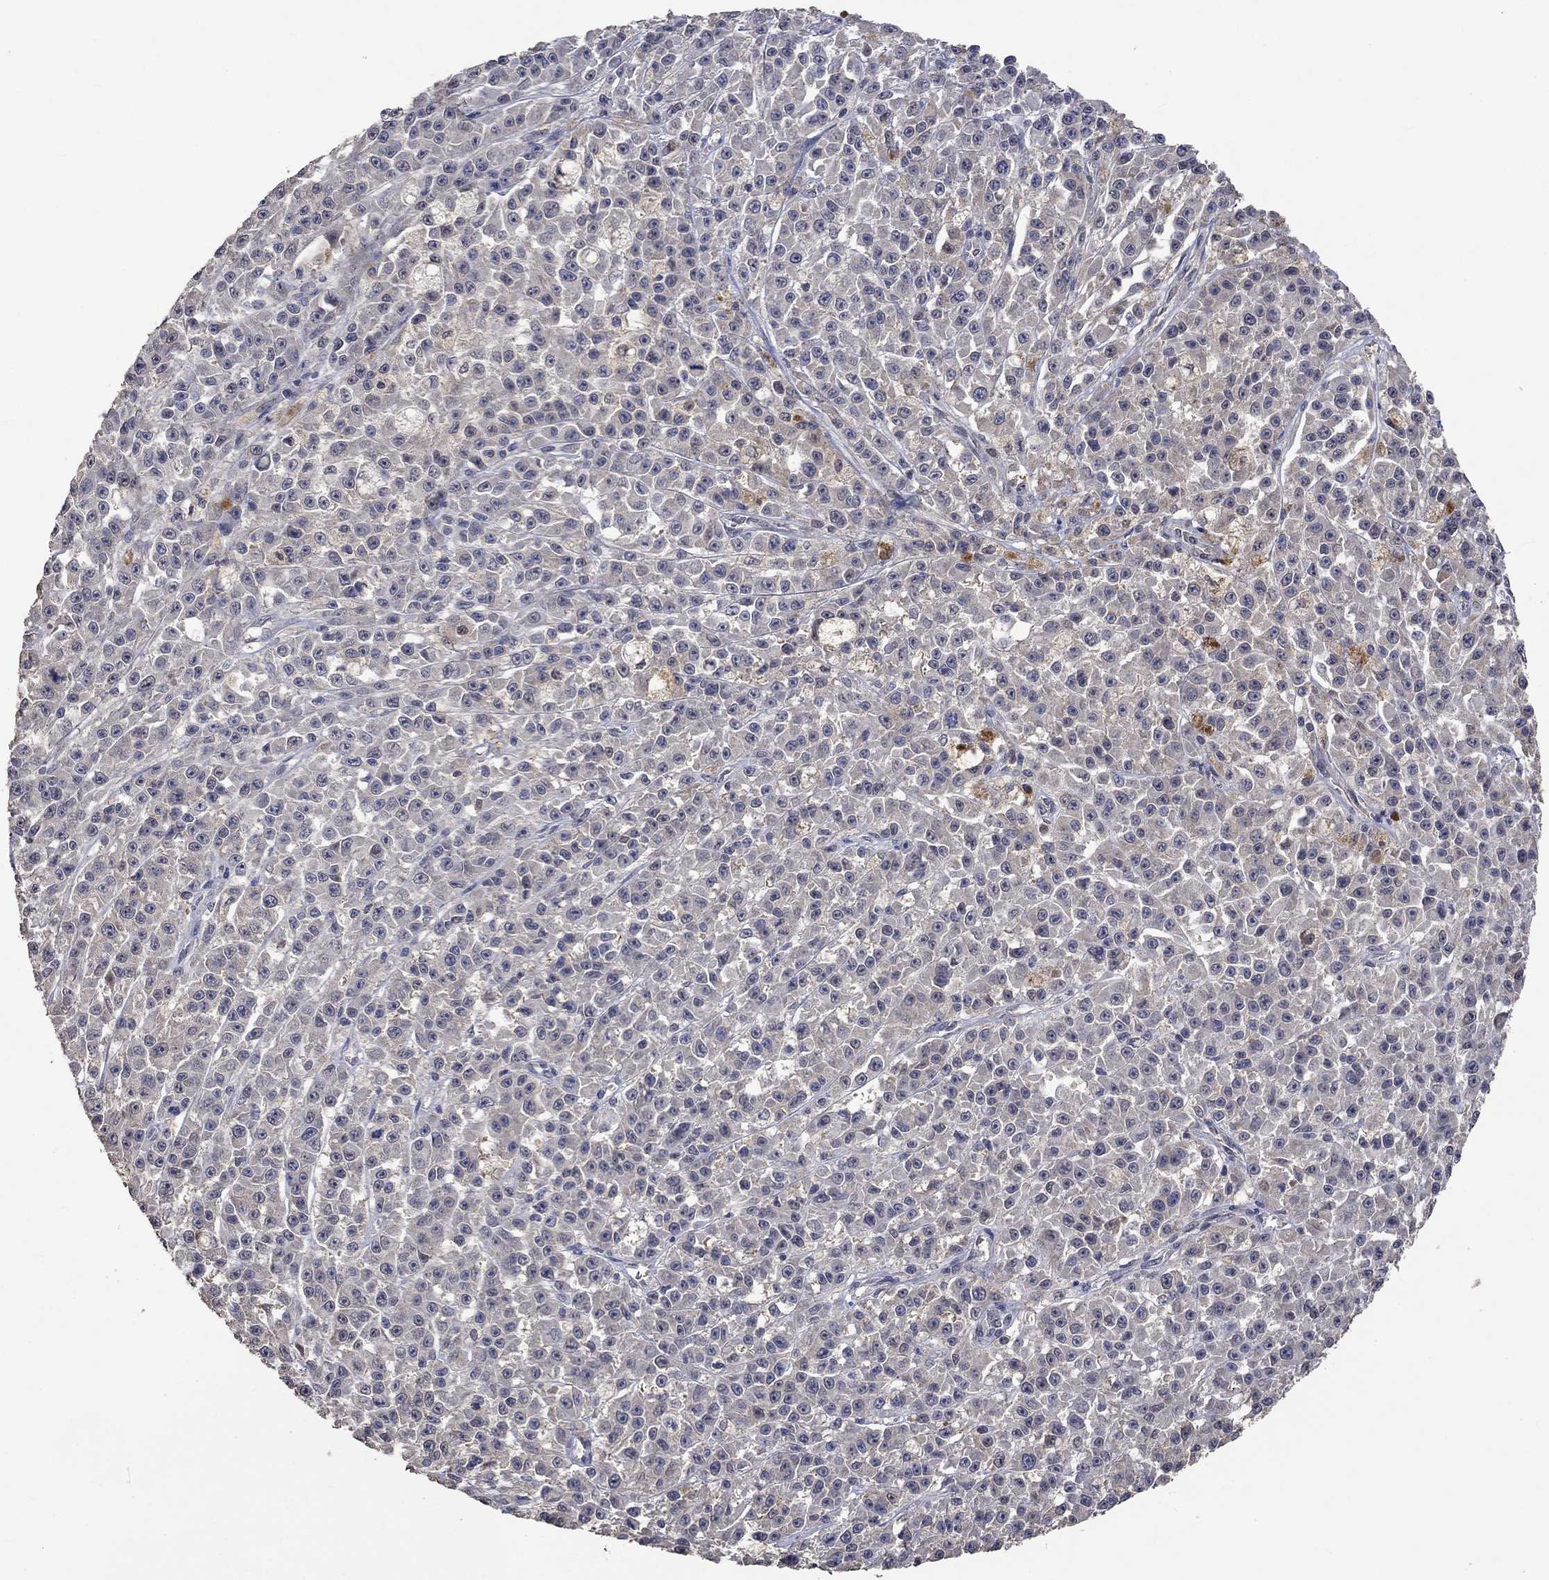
{"staining": {"intensity": "negative", "quantity": "none", "location": "none"}, "tissue": "melanoma", "cell_type": "Tumor cells", "image_type": "cancer", "snomed": [{"axis": "morphology", "description": "Malignant melanoma, NOS"}, {"axis": "topography", "description": "Skin"}], "caption": "Melanoma was stained to show a protein in brown. There is no significant staining in tumor cells.", "gene": "PTPN20", "patient": {"sex": "female", "age": 58}}